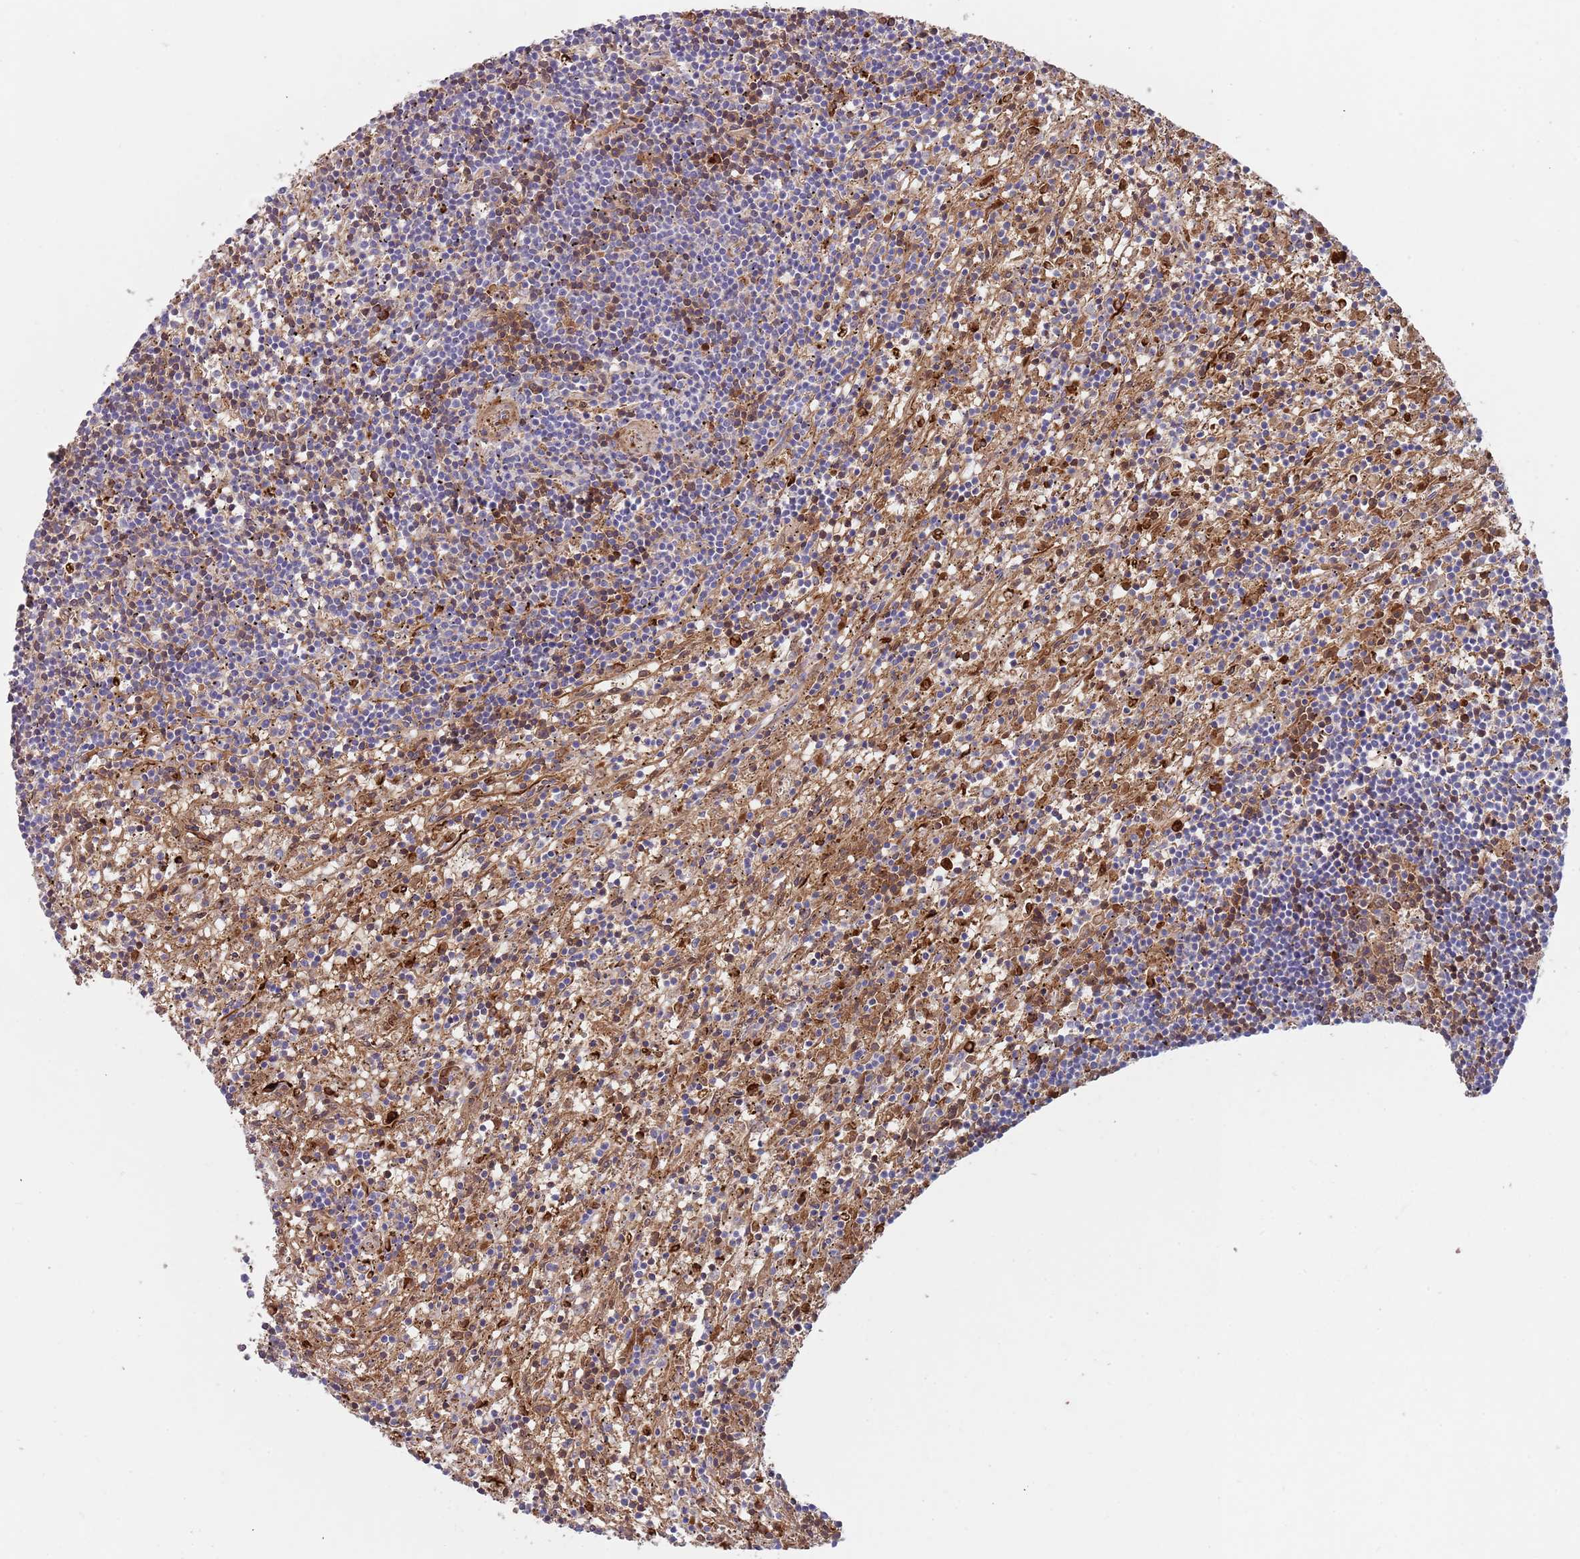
{"staining": {"intensity": "negative", "quantity": "none", "location": "none"}, "tissue": "lymphoma", "cell_type": "Tumor cells", "image_type": "cancer", "snomed": [{"axis": "morphology", "description": "Malignant lymphoma, non-Hodgkin's type, Low grade"}, {"axis": "topography", "description": "Spleen"}], "caption": "Tumor cells are negative for brown protein staining in lymphoma.", "gene": "TMEM251", "patient": {"sex": "male", "age": 76}}